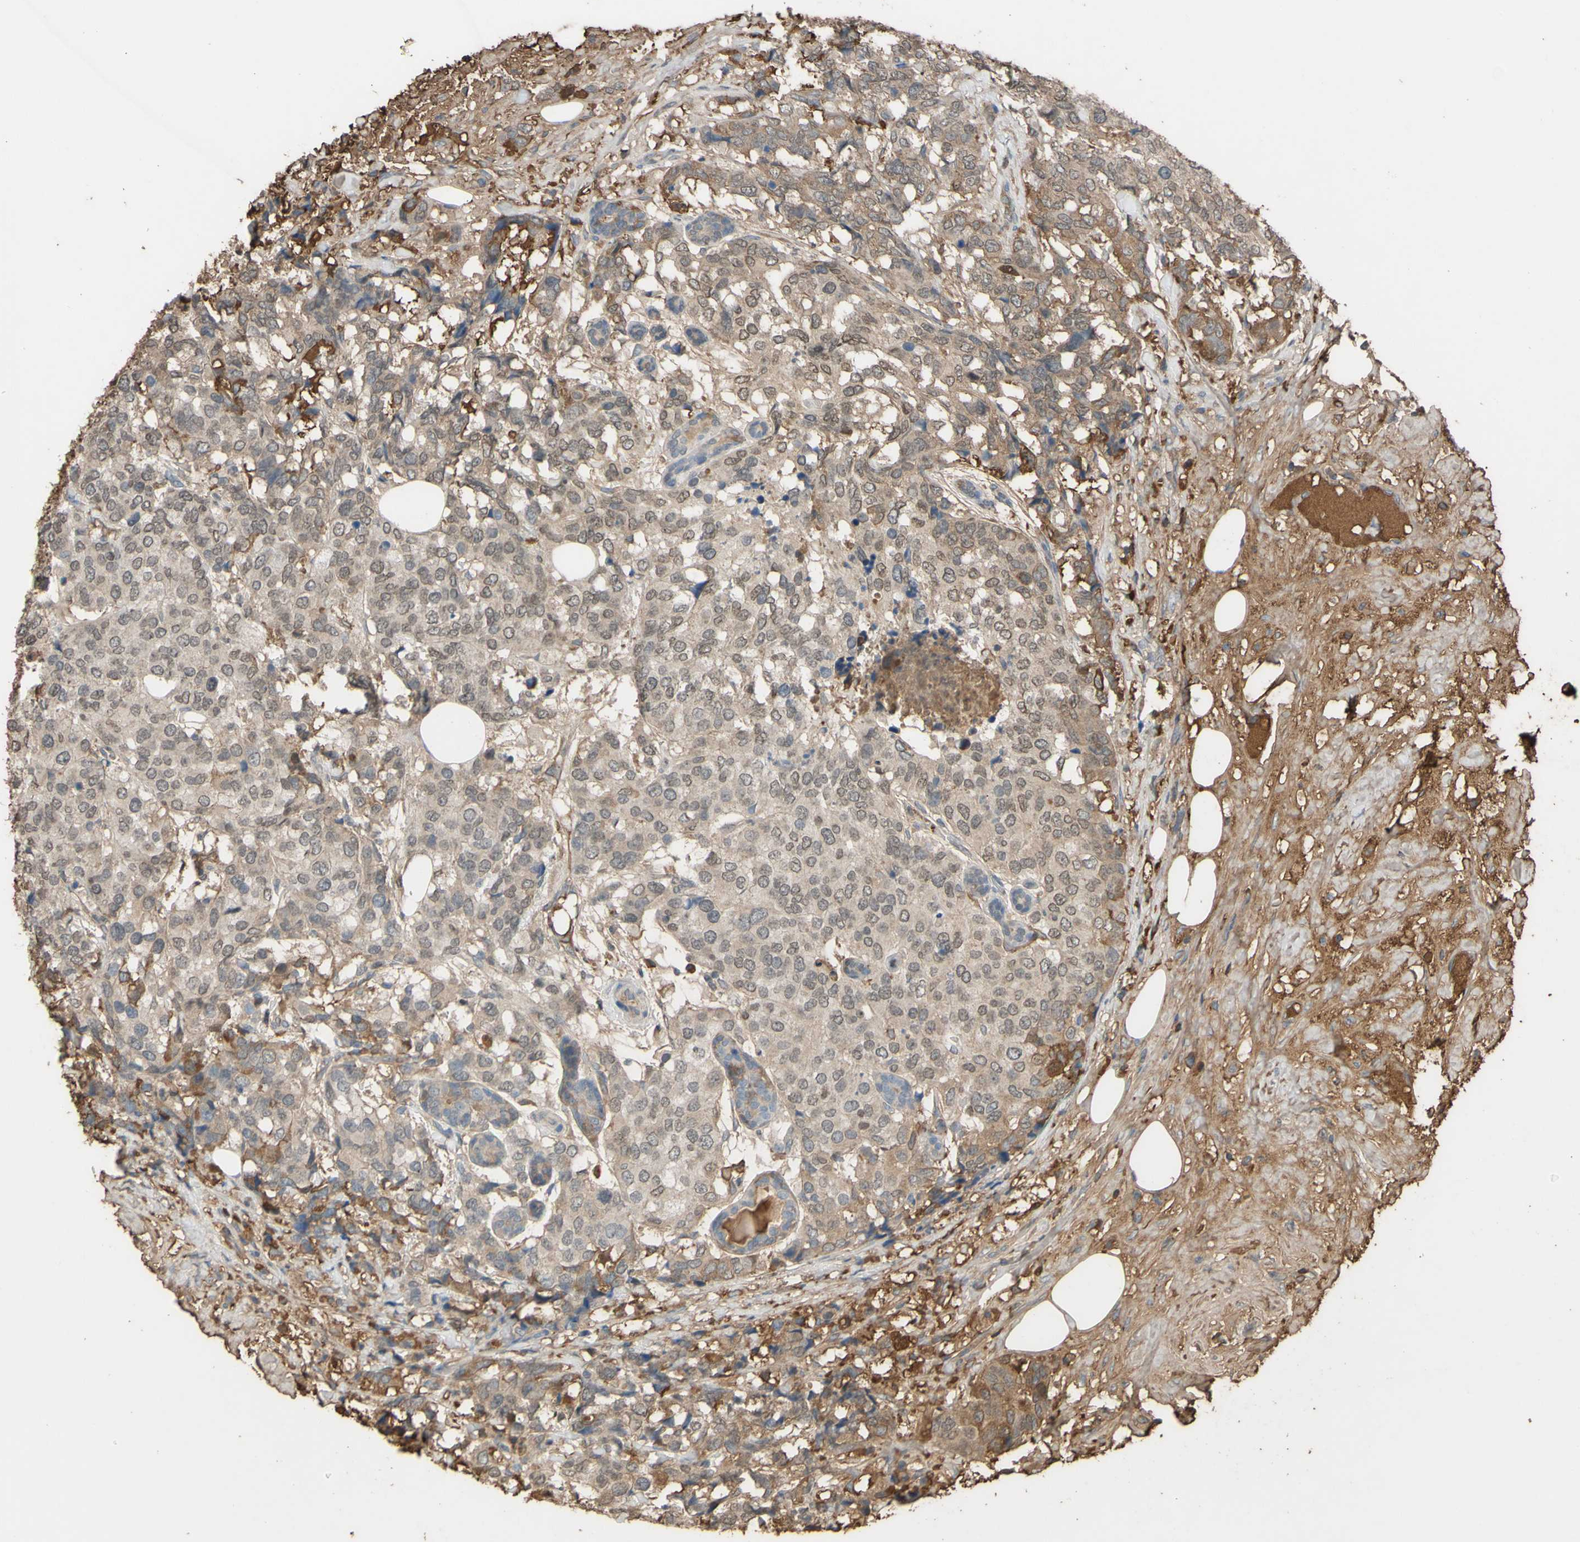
{"staining": {"intensity": "weak", "quantity": ">75%", "location": "cytoplasmic/membranous"}, "tissue": "breast cancer", "cell_type": "Tumor cells", "image_type": "cancer", "snomed": [{"axis": "morphology", "description": "Lobular carcinoma"}, {"axis": "topography", "description": "Breast"}], "caption": "Approximately >75% of tumor cells in human breast lobular carcinoma show weak cytoplasmic/membranous protein expression as visualized by brown immunohistochemical staining.", "gene": "PTGDS", "patient": {"sex": "female", "age": 59}}